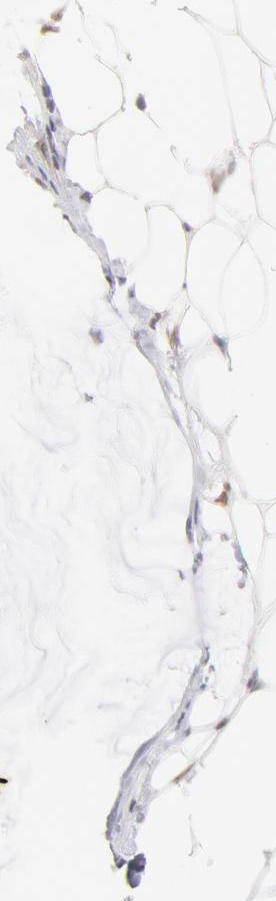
{"staining": {"intensity": "moderate", "quantity": ">75%", "location": "cytoplasmic/membranous,nuclear"}, "tissue": "breast cancer", "cell_type": "Tumor cells", "image_type": "cancer", "snomed": [{"axis": "morphology", "description": "Duct carcinoma"}, {"axis": "topography", "description": "Breast"}], "caption": "A micrograph showing moderate cytoplasmic/membranous and nuclear staining in approximately >75% of tumor cells in breast cancer, as visualized by brown immunohistochemical staining.", "gene": "NBN", "patient": {"sex": "female", "age": 93}}